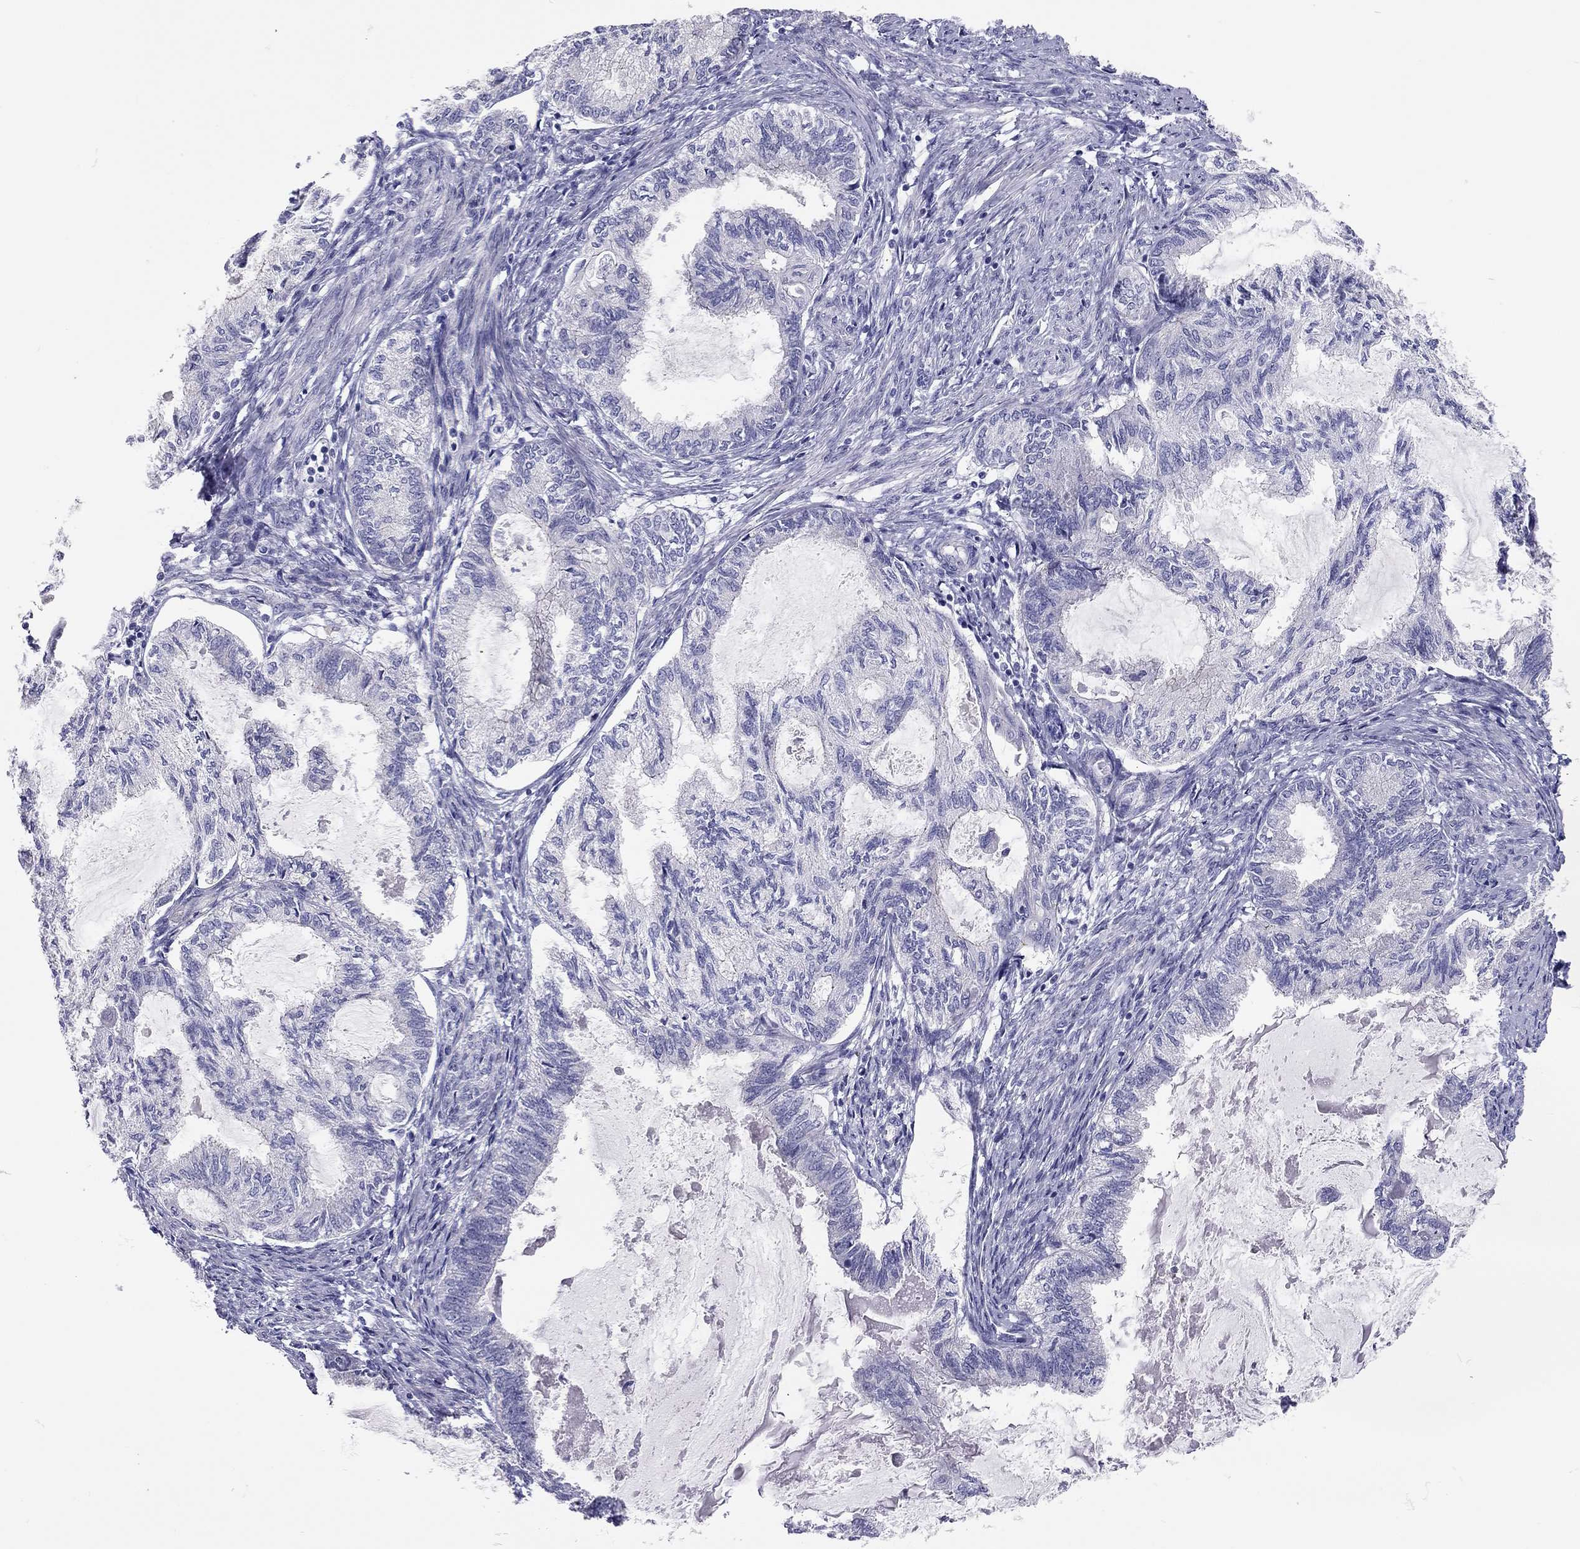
{"staining": {"intensity": "negative", "quantity": "none", "location": "none"}, "tissue": "endometrial cancer", "cell_type": "Tumor cells", "image_type": "cancer", "snomed": [{"axis": "morphology", "description": "Adenocarcinoma, NOS"}, {"axis": "topography", "description": "Endometrium"}], "caption": "Endometrial cancer was stained to show a protein in brown. There is no significant positivity in tumor cells.", "gene": "SCARB1", "patient": {"sex": "female", "age": 86}}